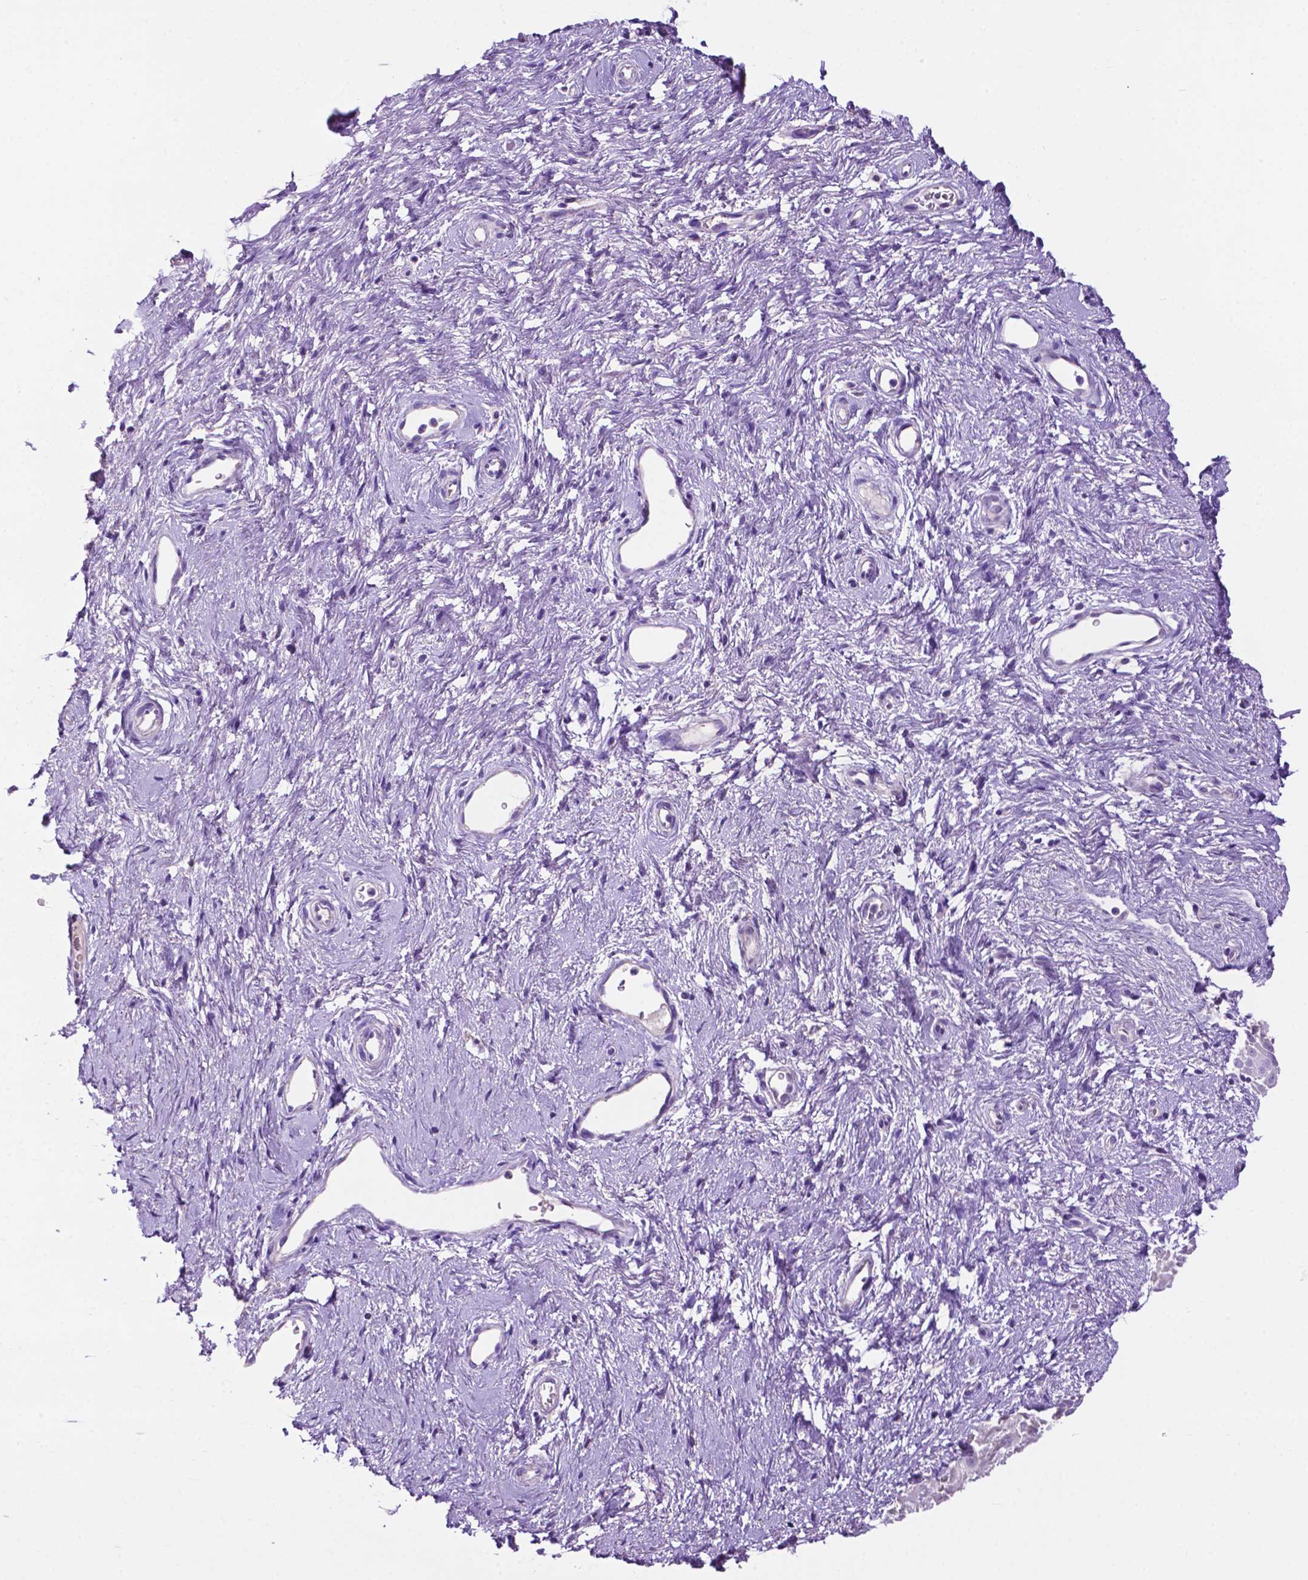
{"staining": {"intensity": "negative", "quantity": "none", "location": "none"}, "tissue": "skin", "cell_type": "Epidermal cells", "image_type": "normal", "snomed": [{"axis": "morphology", "description": "Normal tissue, NOS"}, {"axis": "topography", "description": "Anal"}], "caption": "Immunohistochemistry micrograph of unremarkable skin: skin stained with DAB (3,3'-diaminobenzidine) displays no significant protein expression in epidermal cells. (DAB (3,3'-diaminobenzidine) immunohistochemistry visualized using brightfield microscopy, high magnification).", "gene": "PHYHIP", "patient": {"sex": "female", "age": 46}}